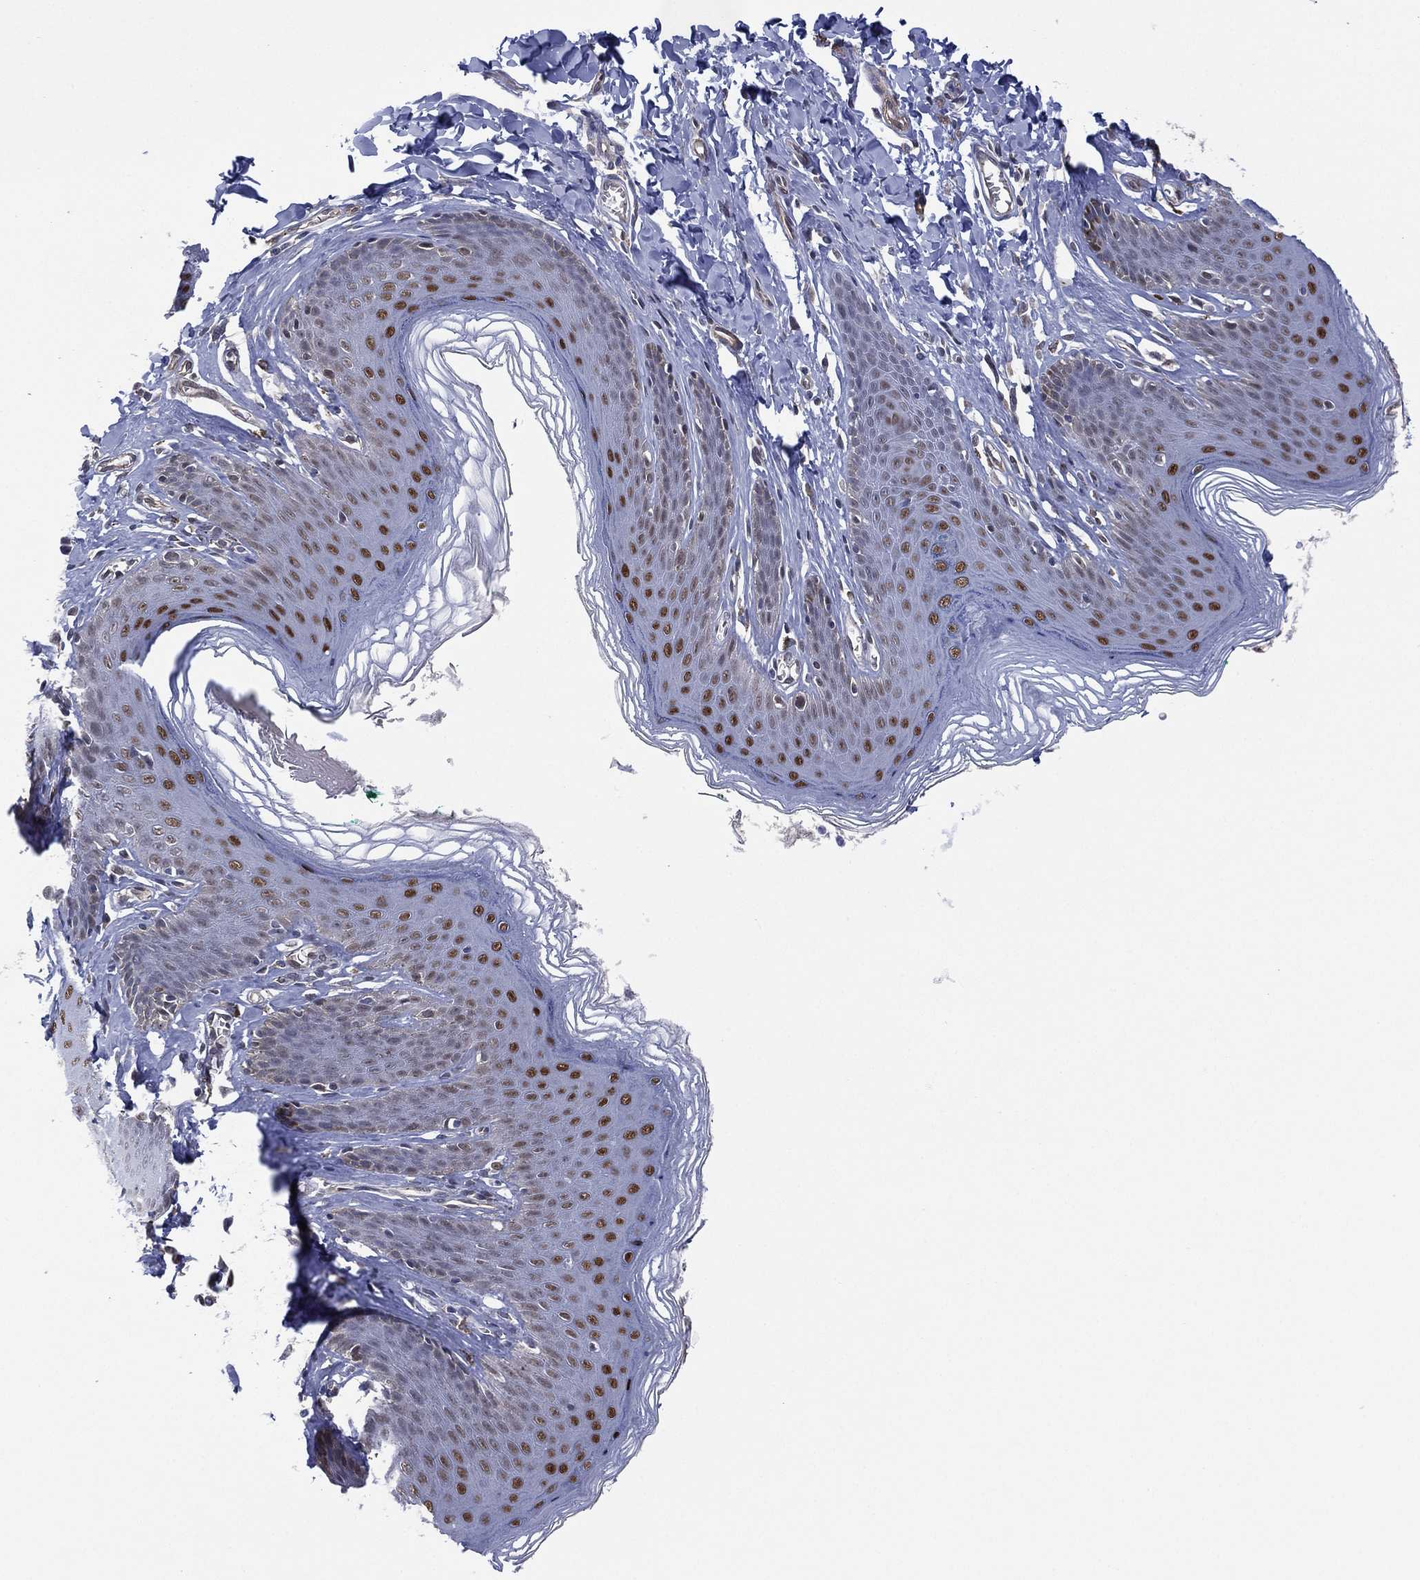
{"staining": {"intensity": "strong", "quantity": "<25%", "location": "nuclear"}, "tissue": "skin", "cell_type": "Epidermal cells", "image_type": "normal", "snomed": [{"axis": "morphology", "description": "Normal tissue, NOS"}, {"axis": "topography", "description": "Vulva"}, {"axis": "topography", "description": "Peripheral nerve tissue"}], "caption": "A photomicrograph of human skin stained for a protein exhibits strong nuclear brown staining in epidermal cells.", "gene": "GSE1", "patient": {"sex": "female", "age": 66}}